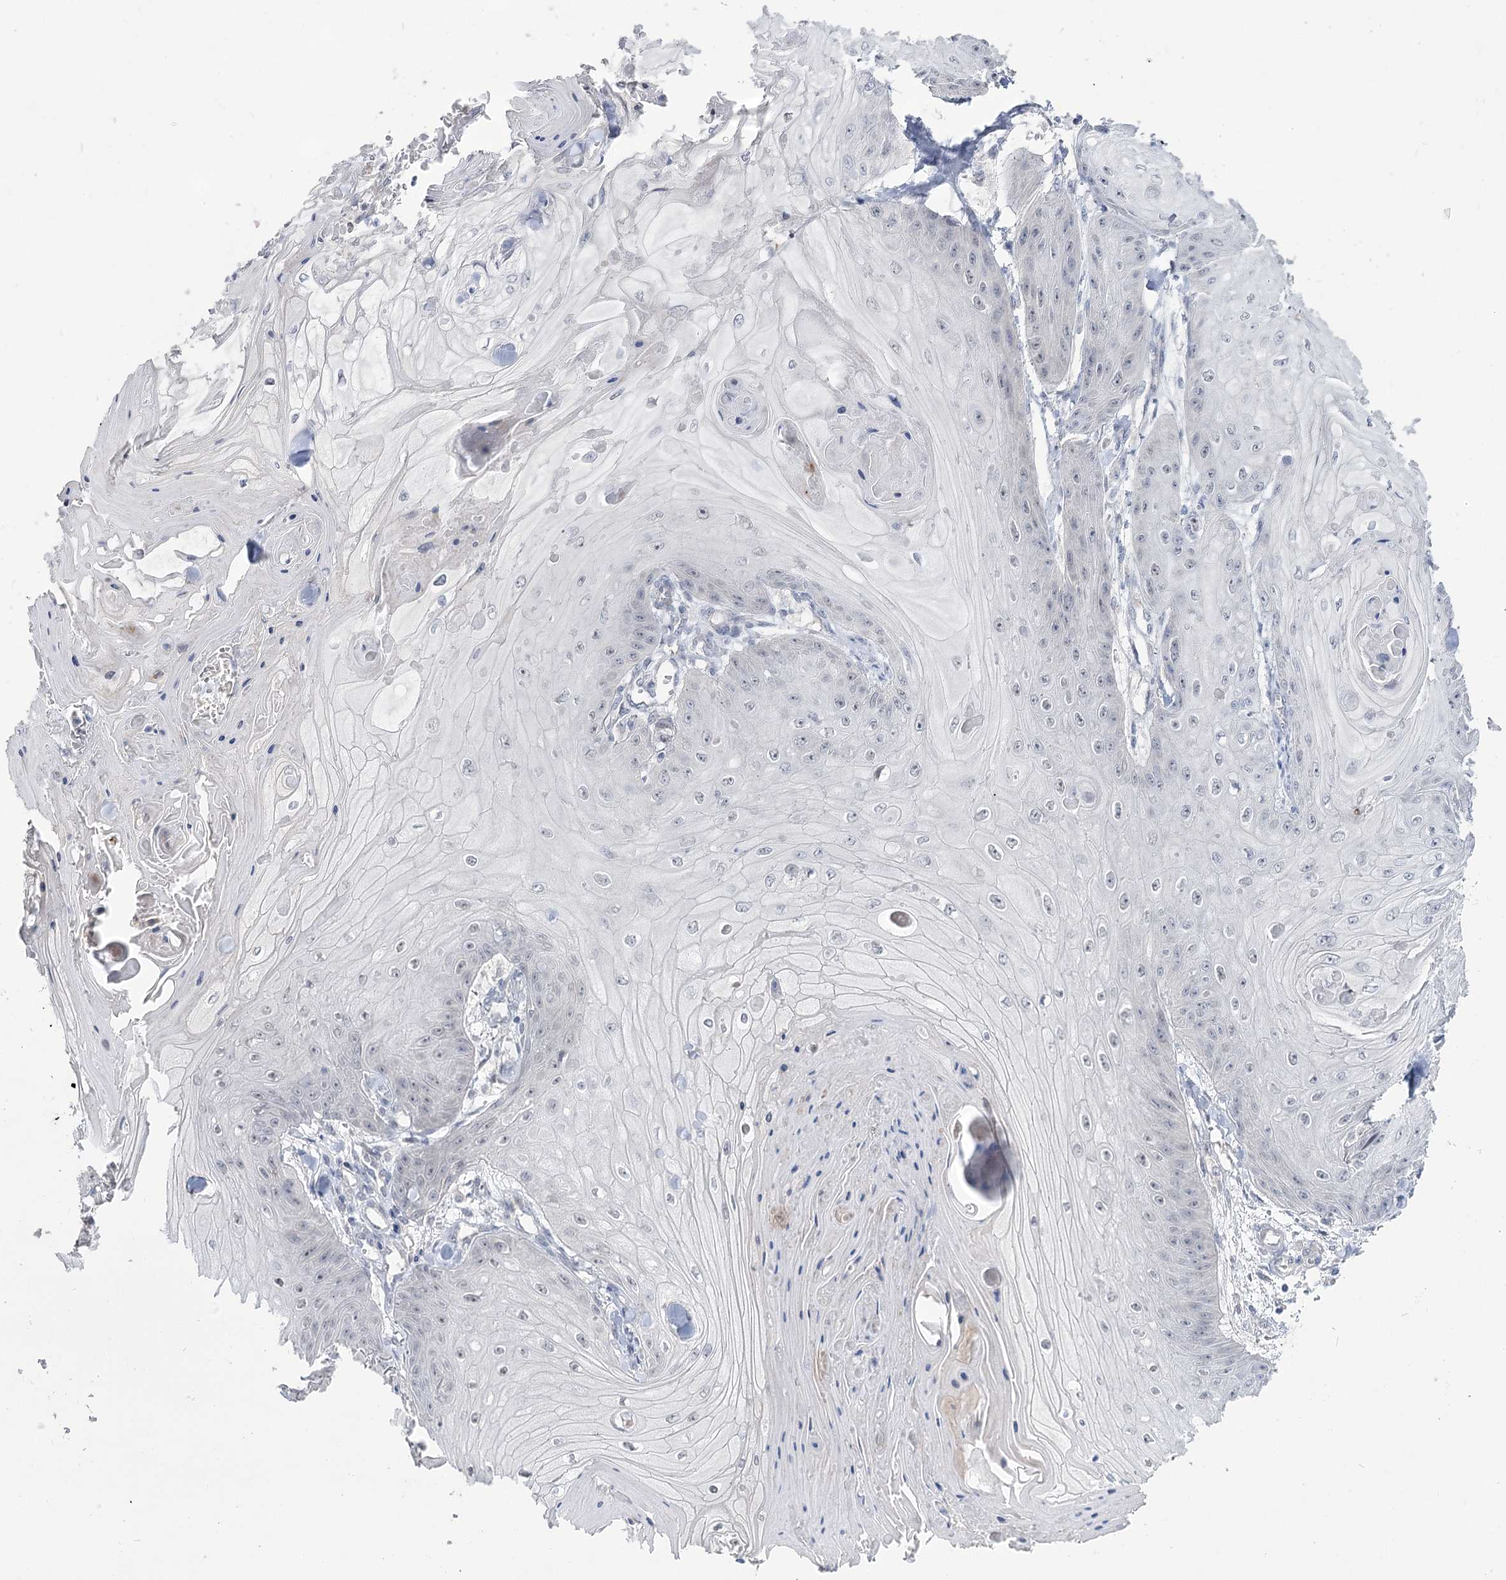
{"staining": {"intensity": "negative", "quantity": "none", "location": "none"}, "tissue": "skin cancer", "cell_type": "Tumor cells", "image_type": "cancer", "snomed": [{"axis": "morphology", "description": "Squamous cell carcinoma, NOS"}, {"axis": "topography", "description": "Skin"}], "caption": "A high-resolution photomicrograph shows immunohistochemistry (IHC) staining of skin cancer, which shows no significant expression in tumor cells.", "gene": "PHYHIPL", "patient": {"sex": "male", "age": 74}}